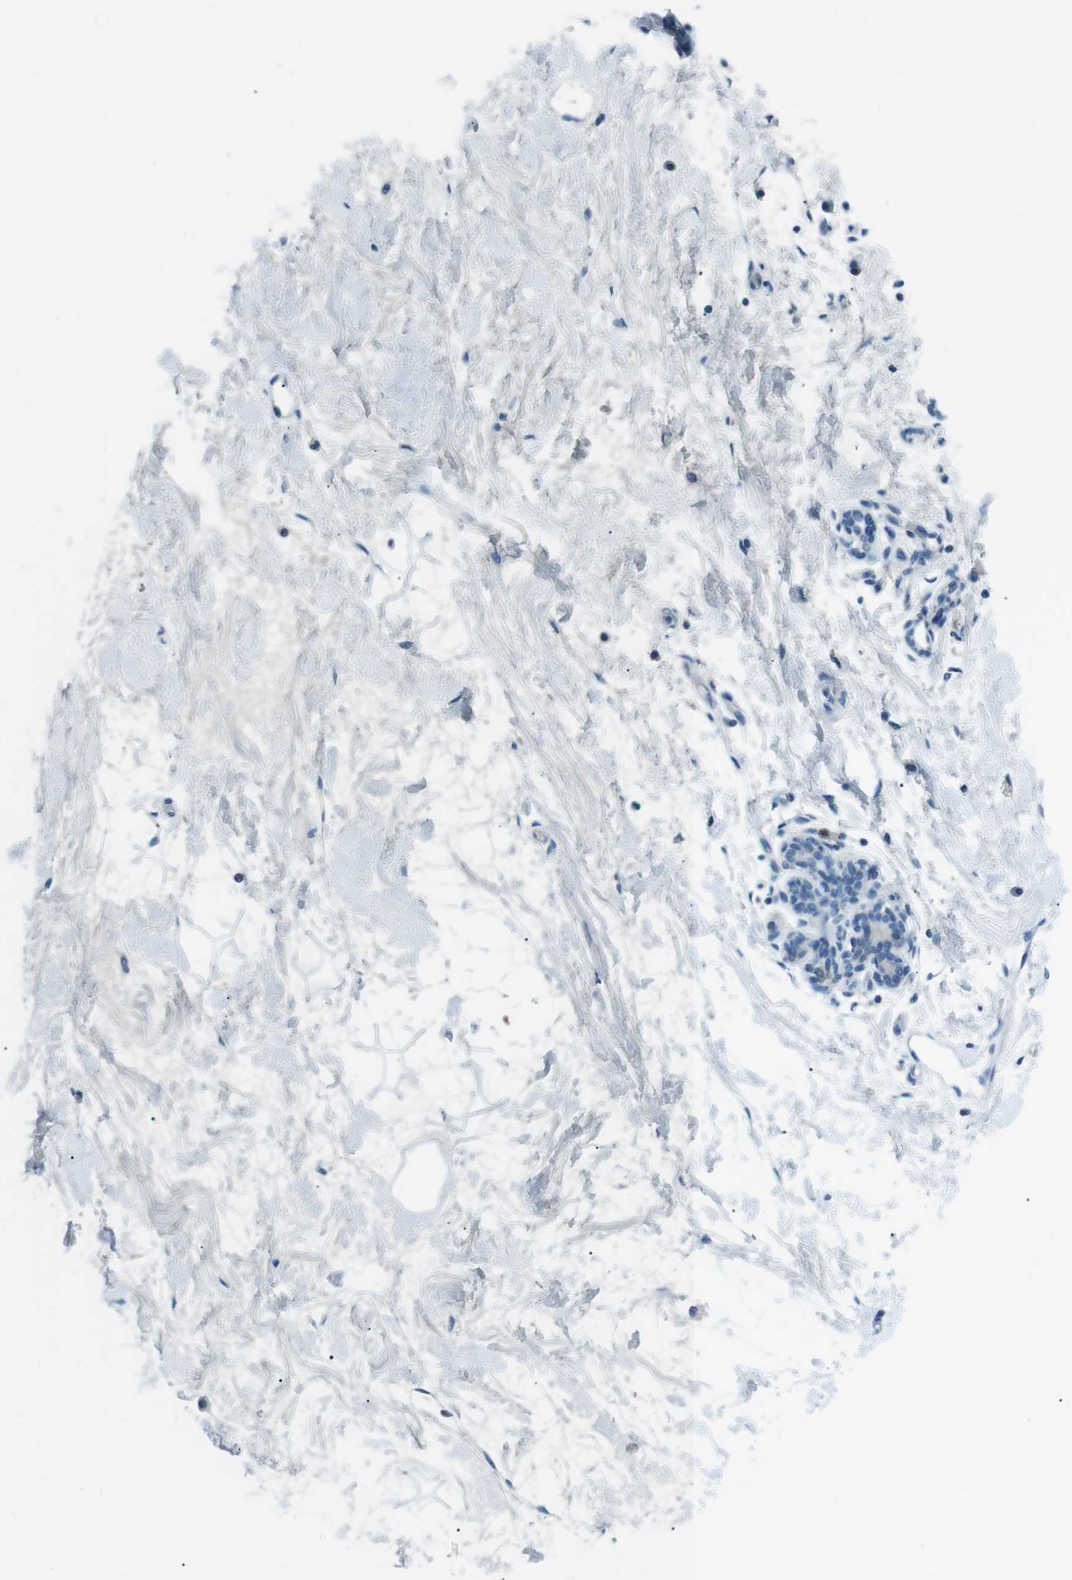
{"staining": {"intensity": "negative", "quantity": "none", "location": "none"}, "tissue": "breast", "cell_type": "Adipocytes", "image_type": "normal", "snomed": [{"axis": "morphology", "description": "Normal tissue, NOS"}, {"axis": "morphology", "description": "Lobular carcinoma"}, {"axis": "topography", "description": "Breast"}], "caption": "Immunohistochemistry photomicrograph of unremarkable breast: human breast stained with DAB (3,3'-diaminobenzidine) exhibits no significant protein positivity in adipocytes.", "gene": "ST6GAL1", "patient": {"sex": "female", "age": 59}}